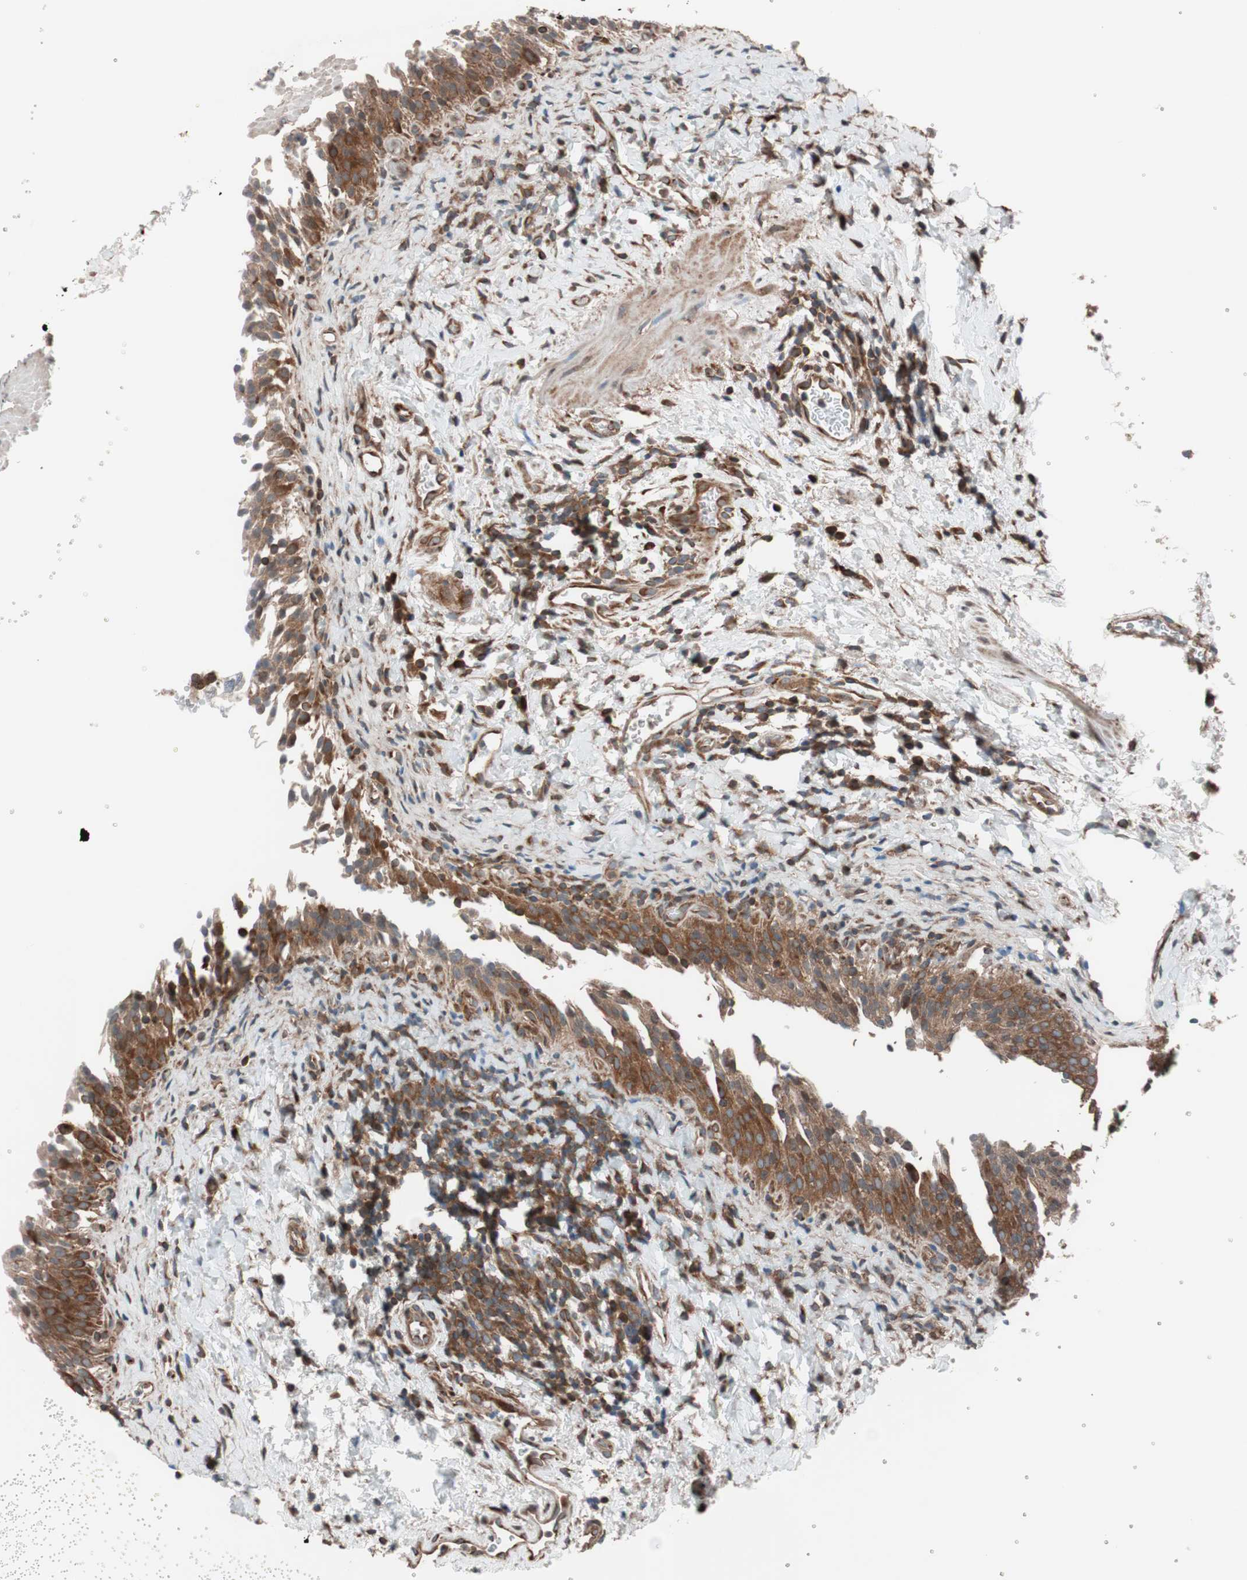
{"staining": {"intensity": "strong", "quantity": ">75%", "location": "cytoplasmic/membranous"}, "tissue": "urinary bladder", "cell_type": "Urothelial cells", "image_type": "normal", "snomed": [{"axis": "morphology", "description": "Normal tissue, NOS"}, {"axis": "topography", "description": "Urinary bladder"}], "caption": "High-magnification brightfield microscopy of benign urinary bladder stained with DAB (brown) and counterstained with hematoxylin (blue). urothelial cells exhibit strong cytoplasmic/membranous staining is present in about>75% of cells. Nuclei are stained in blue.", "gene": "SEC31A", "patient": {"sex": "male", "age": 51}}